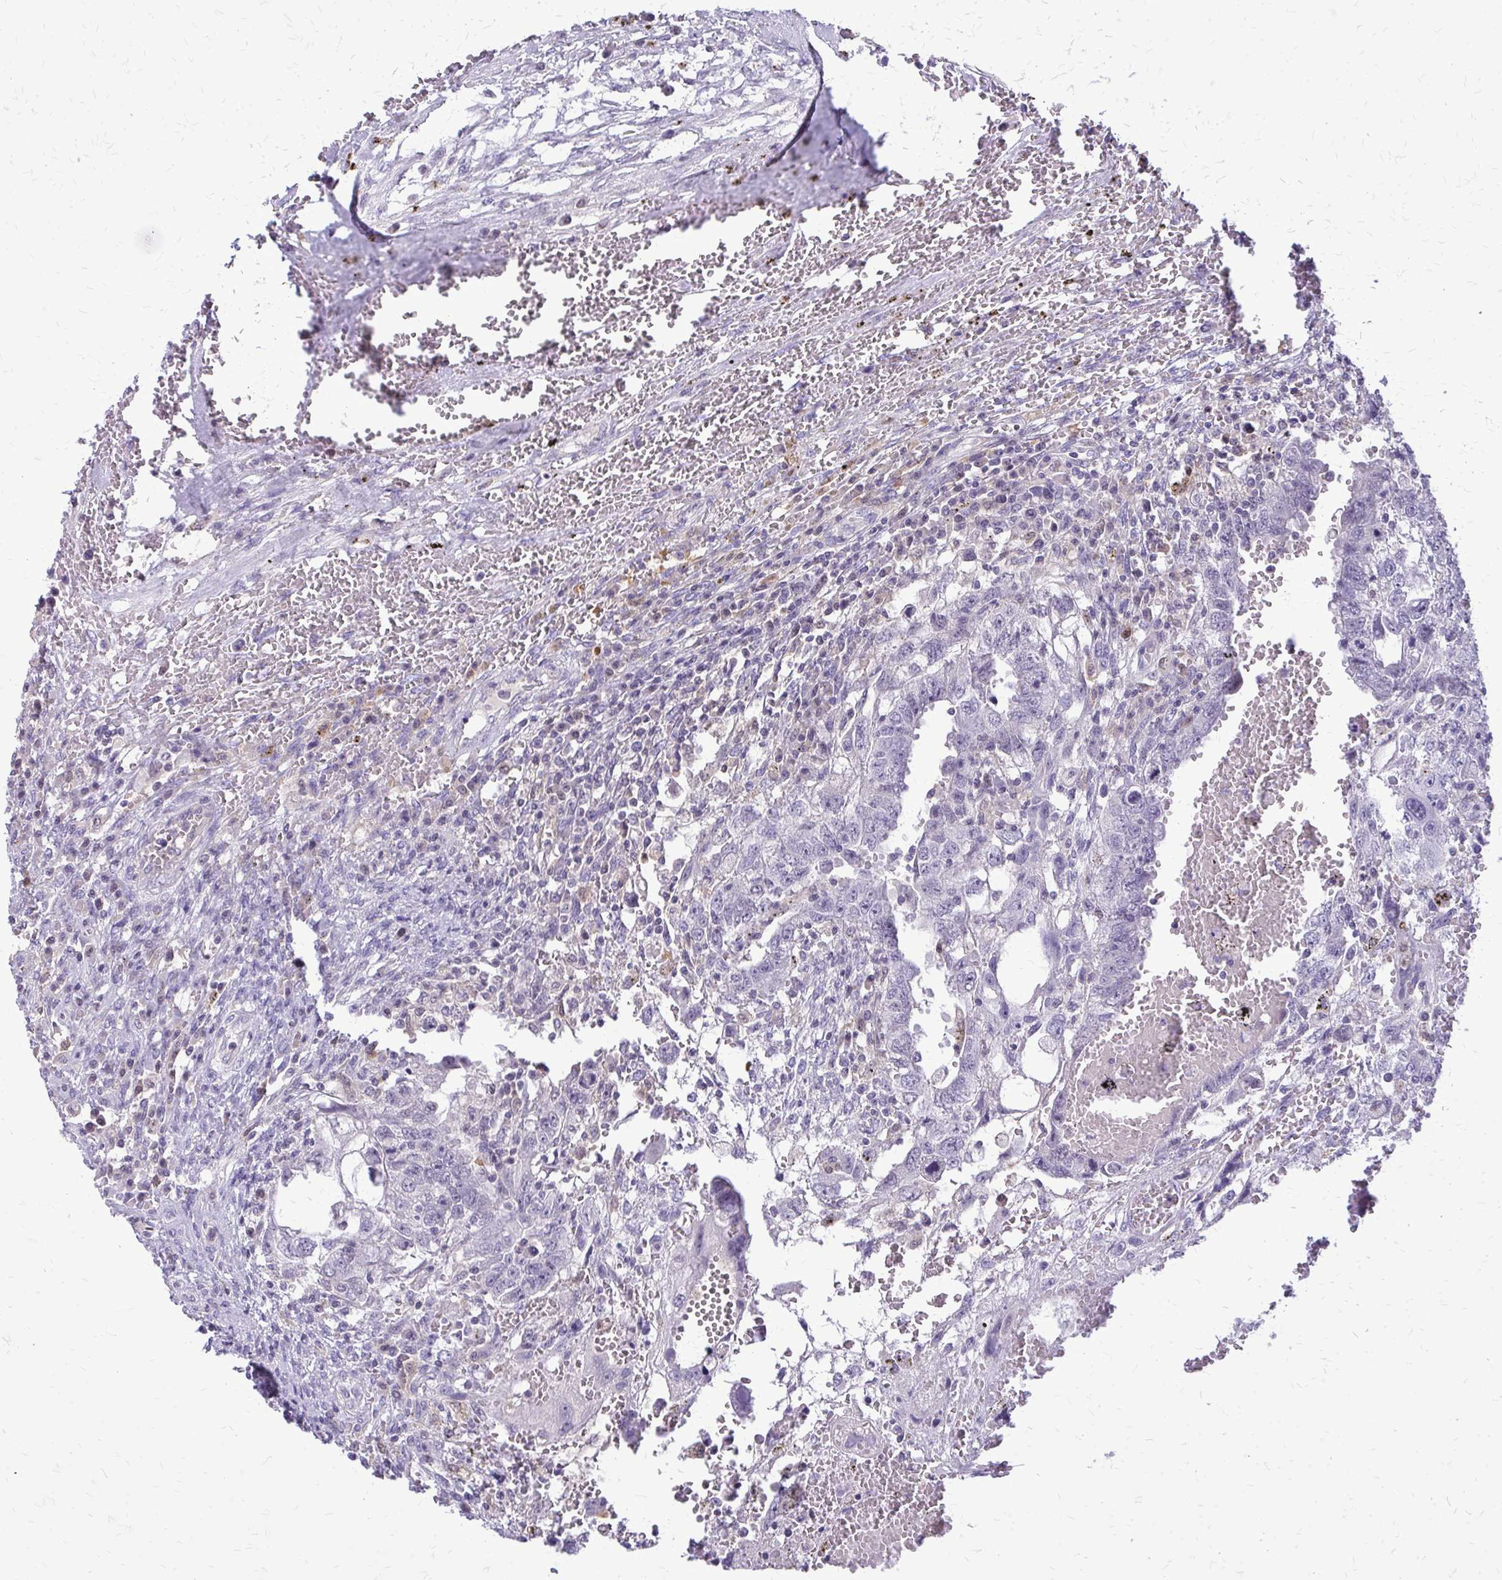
{"staining": {"intensity": "negative", "quantity": "none", "location": "none"}, "tissue": "testis cancer", "cell_type": "Tumor cells", "image_type": "cancer", "snomed": [{"axis": "morphology", "description": "Carcinoma, Embryonal, NOS"}, {"axis": "topography", "description": "Testis"}], "caption": "This is an immunohistochemistry micrograph of embryonal carcinoma (testis). There is no expression in tumor cells.", "gene": "GLRX", "patient": {"sex": "male", "age": 26}}